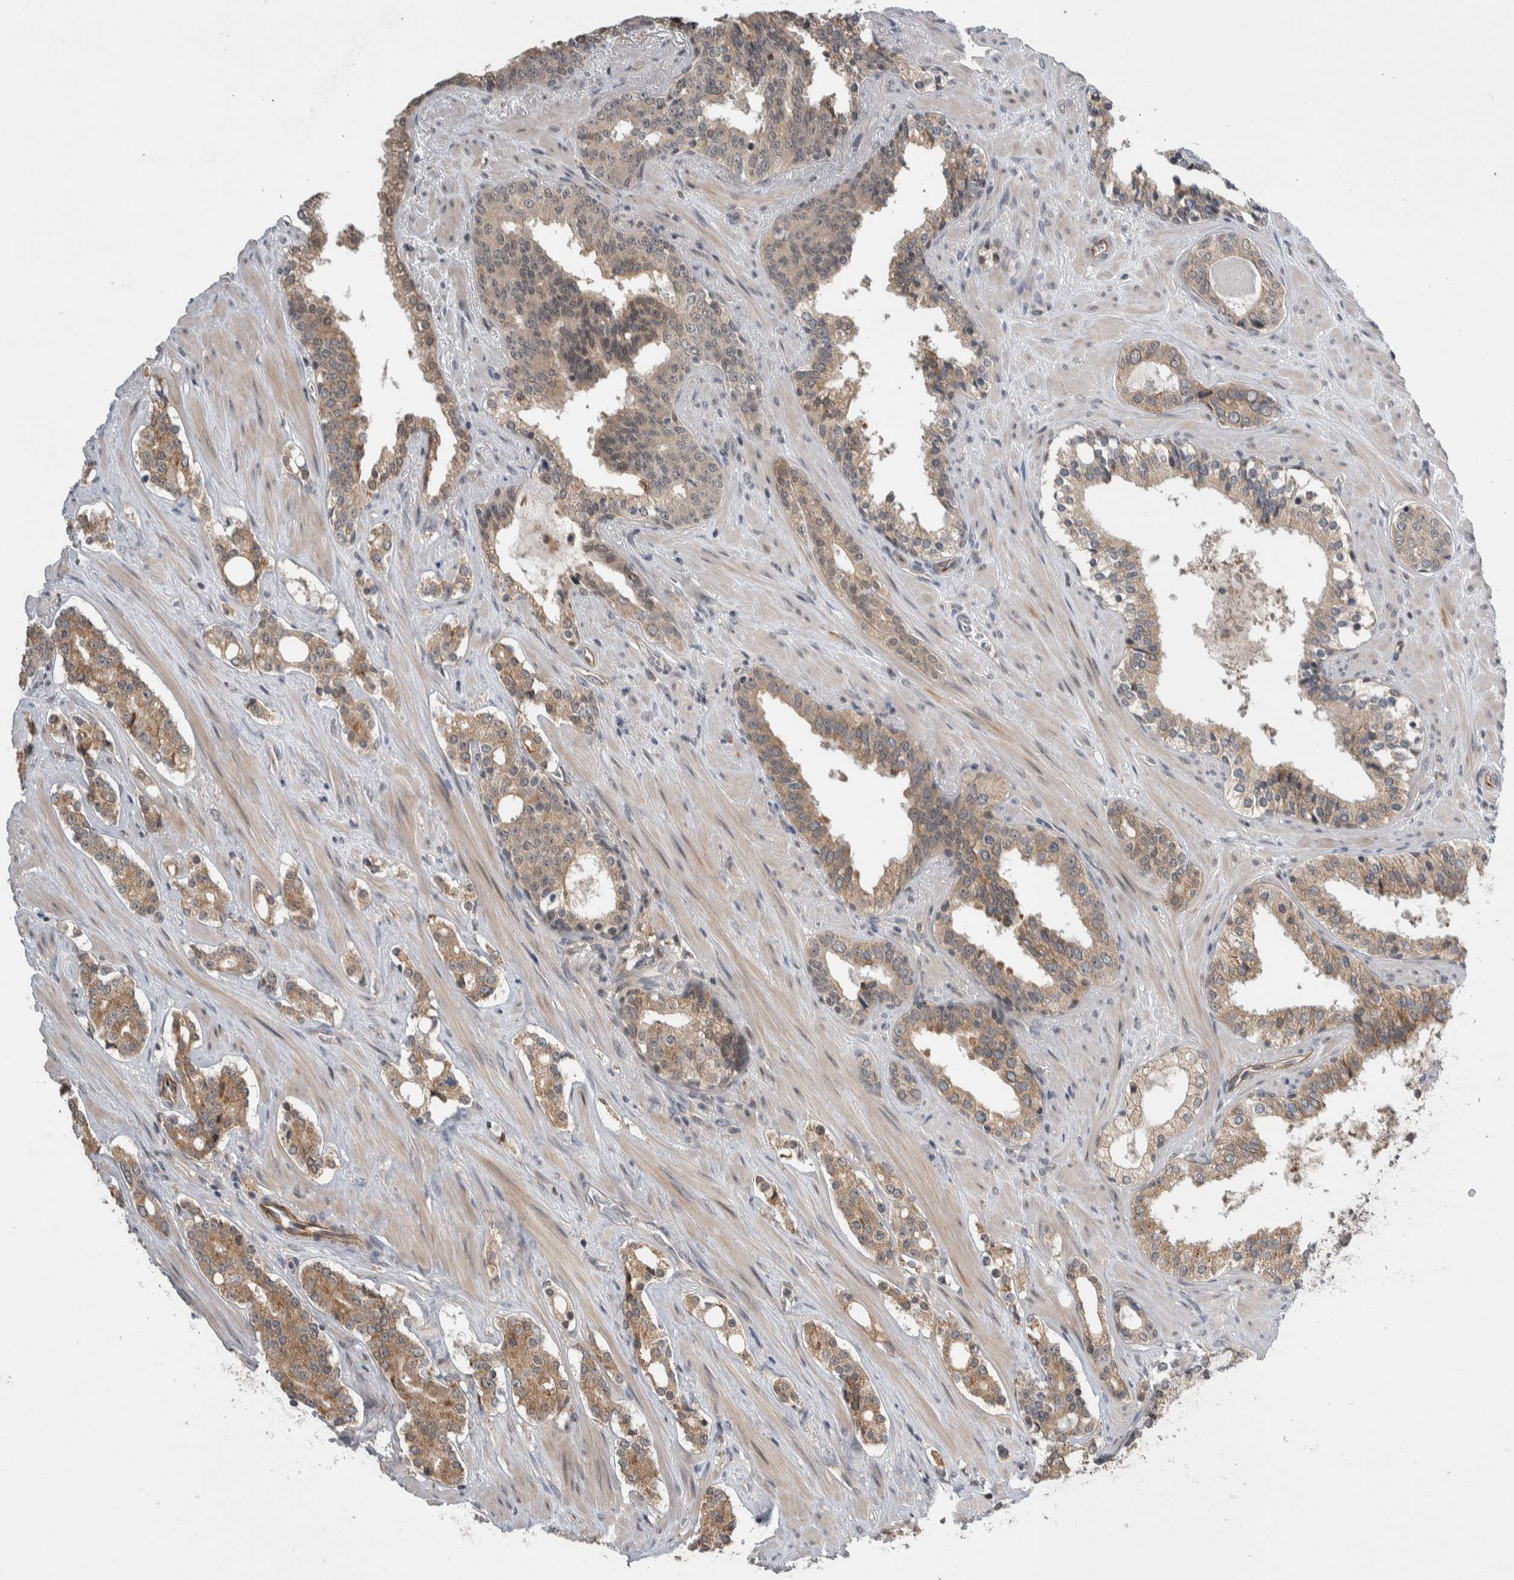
{"staining": {"intensity": "moderate", "quantity": ">75%", "location": "cytoplasmic/membranous"}, "tissue": "prostate cancer", "cell_type": "Tumor cells", "image_type": "cancer", "snomed": [{"axis": "morphology", "description": "Adenocarcinoma, High grade"}, {"axis": "topography", "description": "Prostate"}], "caption": "Adenocarcinoma (high-grade) (prostate) tissue shows moderate cytoplasmic/membranous expression in approximately >75% of tumor cells, visualized by immunohistochemistry. (DAB IHC with brightfield microscopy, high magnification).", "gene": "PRDM4", "patient": {"sex": "male", "age": 71}}